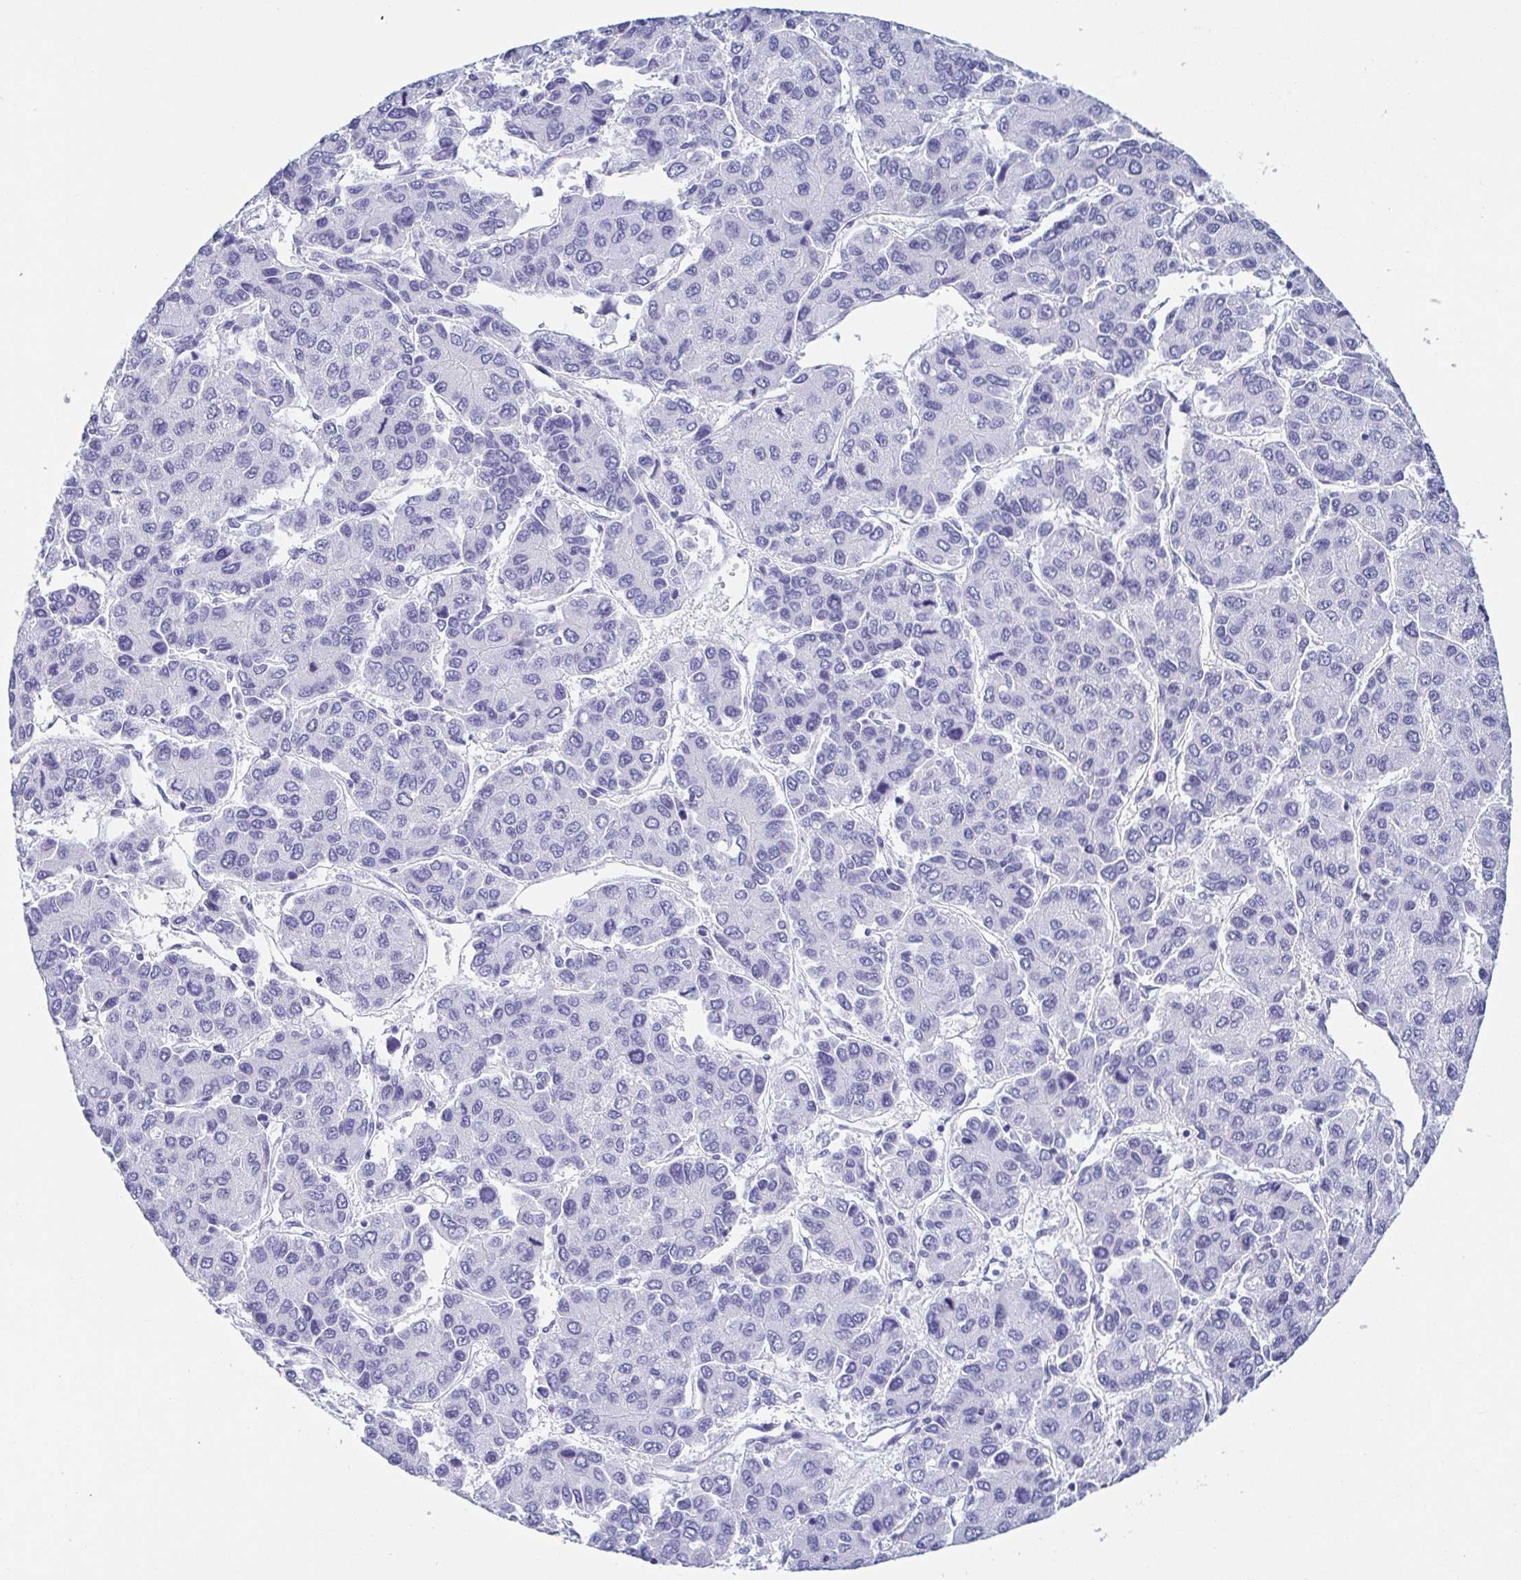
{"staining": {"intensity": "negative", "quantity": "none", "location": "none"}, "tissue": "liver cancer", "cell_type": "Tumor cells", "image_type": "cancer", "snomed": [{"axis": "morphology", "description": "Carcinoma, Hepatocellular, NOS"}, {"axis": "topography", "description": "Liver"}], "caption": "This is a photomicrograph of IHC staining of hepatocellular carcinoma (liver), which shows no staining in tumor cells.", "gene": "ZG16B", "patient": {"sex": "female", "age": 66}}